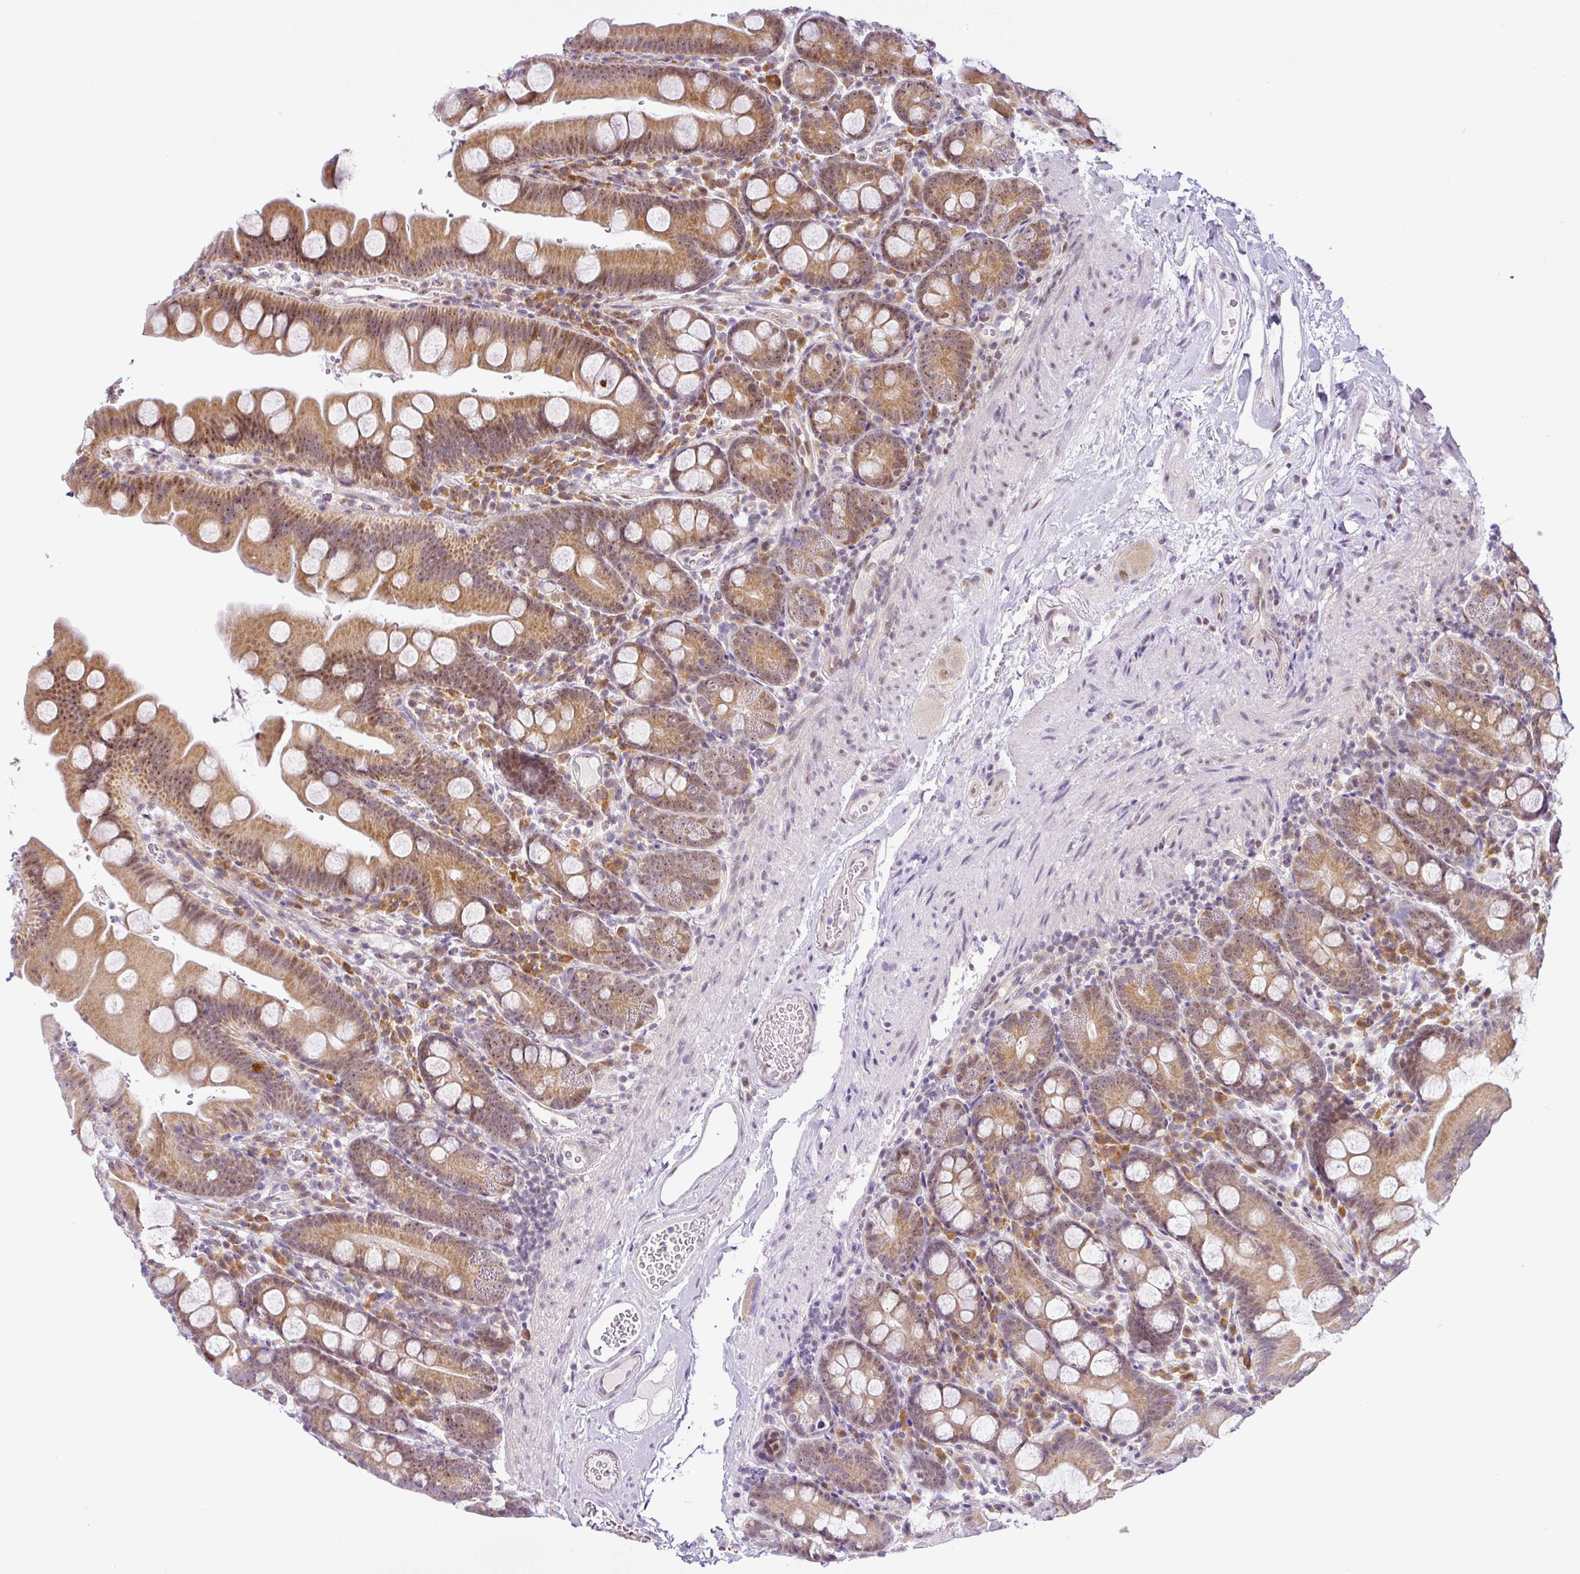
{"staining": {"intensity": "moderate", "quantity": ">75%", "location": "cytoplasmic/membranous,nuclear"}, "tissue": "small intestine", "cell_type": "Glandular cells", "image_type": "normal", "snomed": [{"axis": "morphology", "description": "Normal tissue, NOS"}, {"axis": "topography", "description": "Small intestine"}], "caption": "This is an image of immunohistochemistry (IHC) staining of benign small intestine, which shows moderate positivity in the cytoplasmic/membranous,nuclear of glandular cells.", "gene": "NDUFB2", "patient": {"sex": "female", "age": 68}}